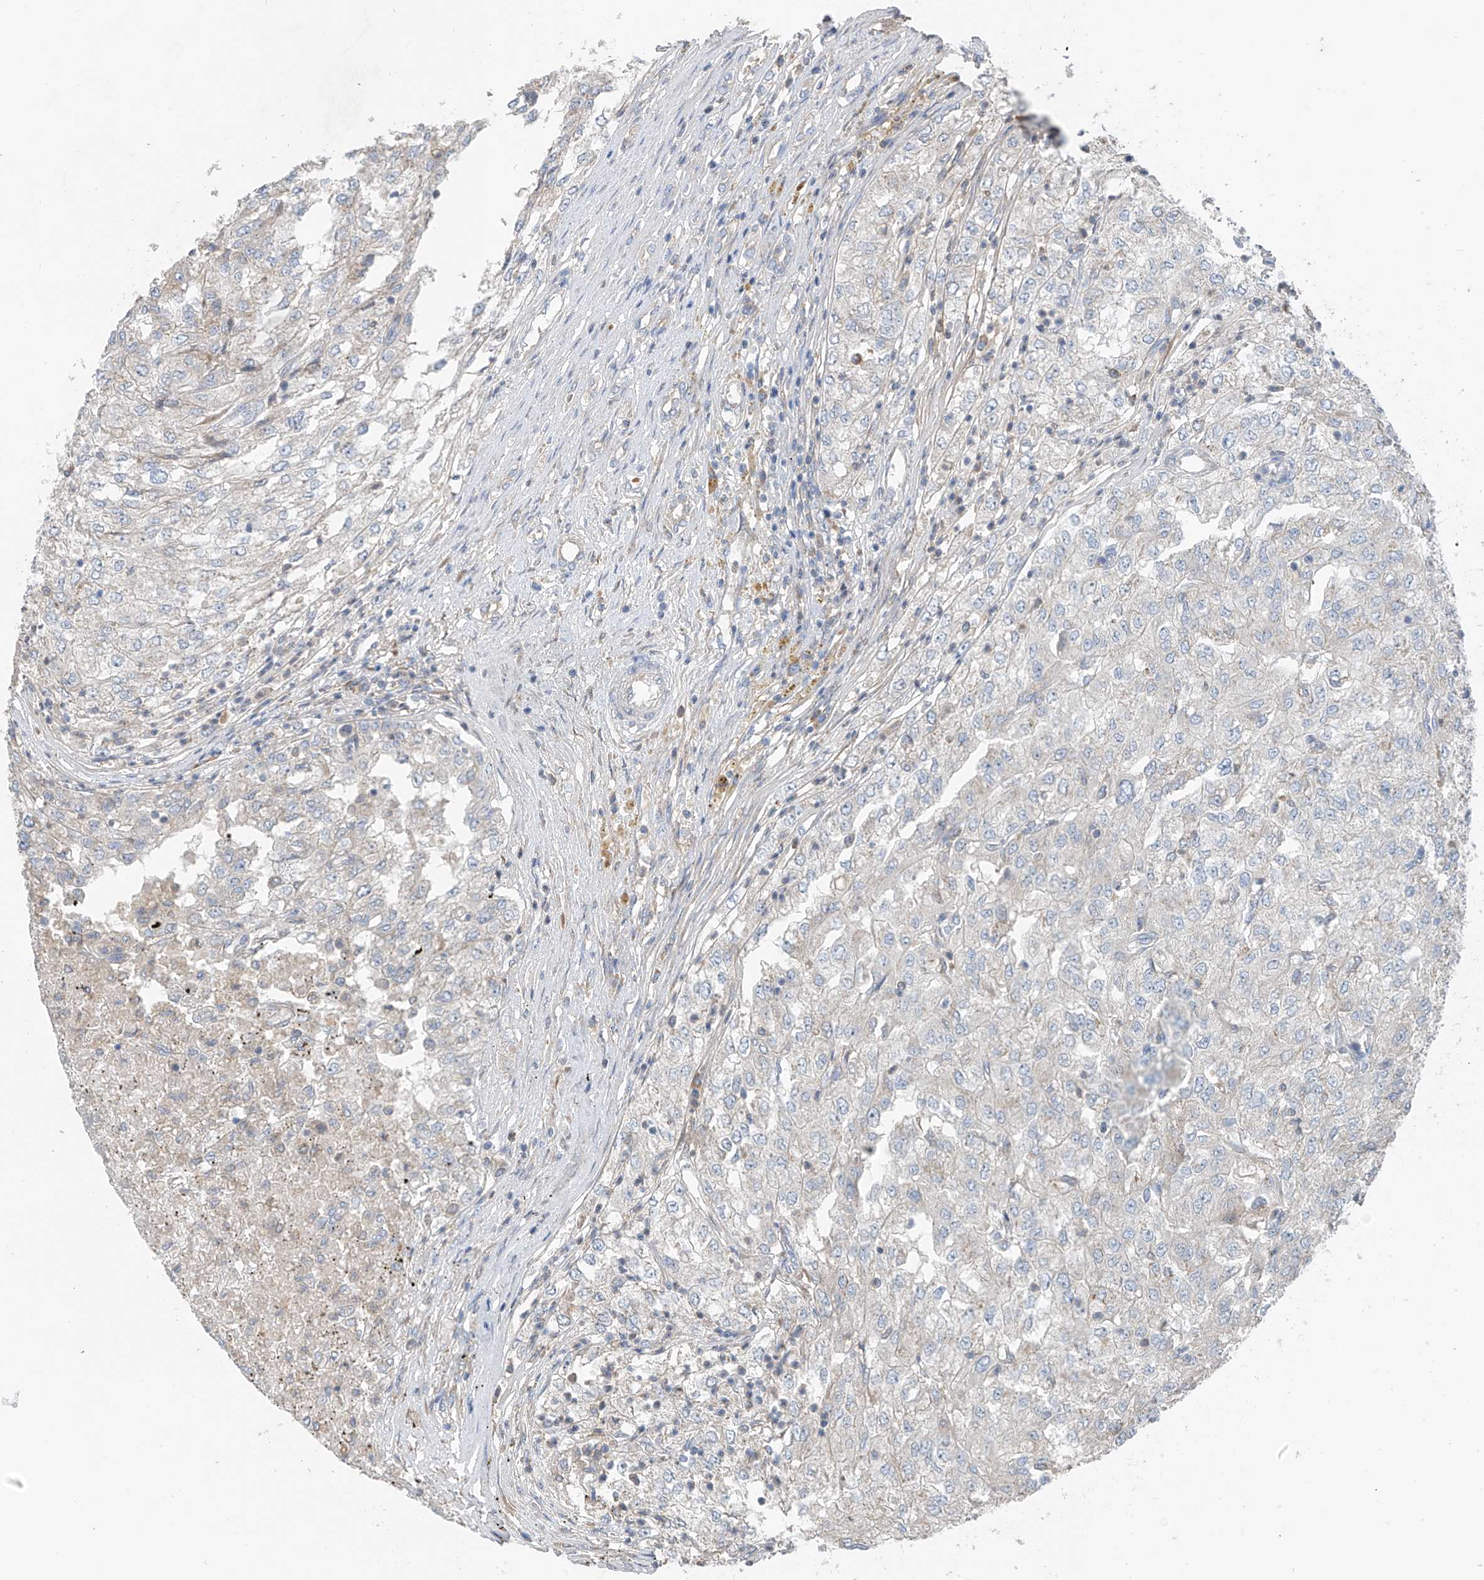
{"staining": {"intensity": "negative", "quantity": "none", "location": "none"}, "tissue": "renal cancer", "cell_type": "Tumor cells", "image_type": "cancer", "snomed": [{"axis": "morphology", "description": "Adenocarcinoma, NOS"}, {"axis": "topography", "description": "Kidney"}], "caption": "High power microscopy photomicrograph of an immunohistochemistry image of renal adenocarcinoma, revealing no significant positivity in tumor cells.", "gene": "GALNTL6", "patient": {"sex": "female", "age": 54}}